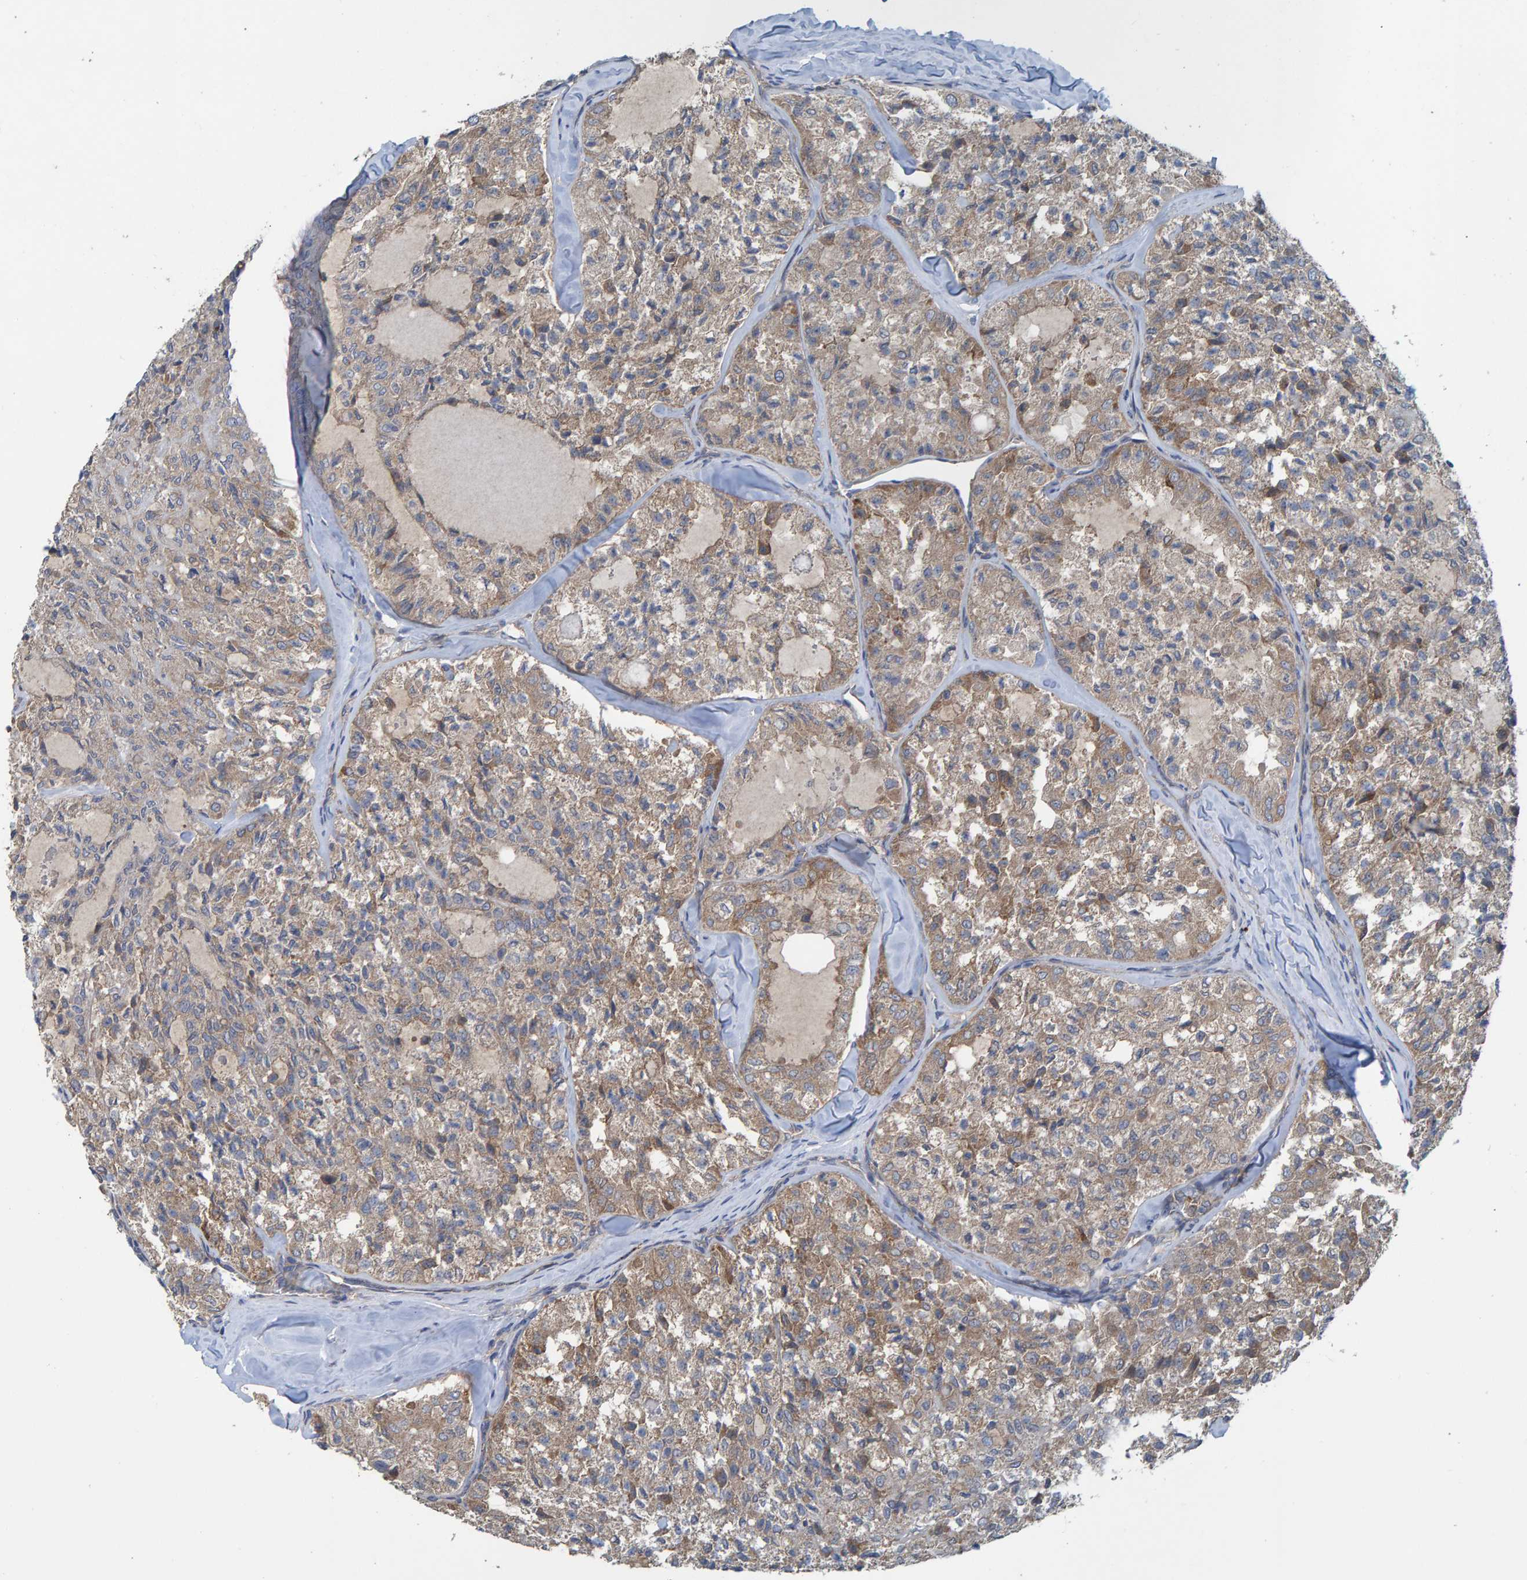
{"staining": {"intensity": "weak", "quantity": ">75%", "location": "cytoplasmic/membranous"}, "tissue": "thyroid cancer", "cell_type": "Tumor cells", "image_type": "cancer", "snomed": [{"axis": "morphology", "description": "Follicular adenoma carcinoma, NOS"}, {"axis": "topography", "description": "Thyroid gland"}], "caption": "Human thyroid cancer stained for a protein (brown) reveals weak cytoplasmic/membranous positive staining in approximately >75% of tumor cells.", "gene": "LRSAM1", "patient": {"sex": "male", "age": 75}}